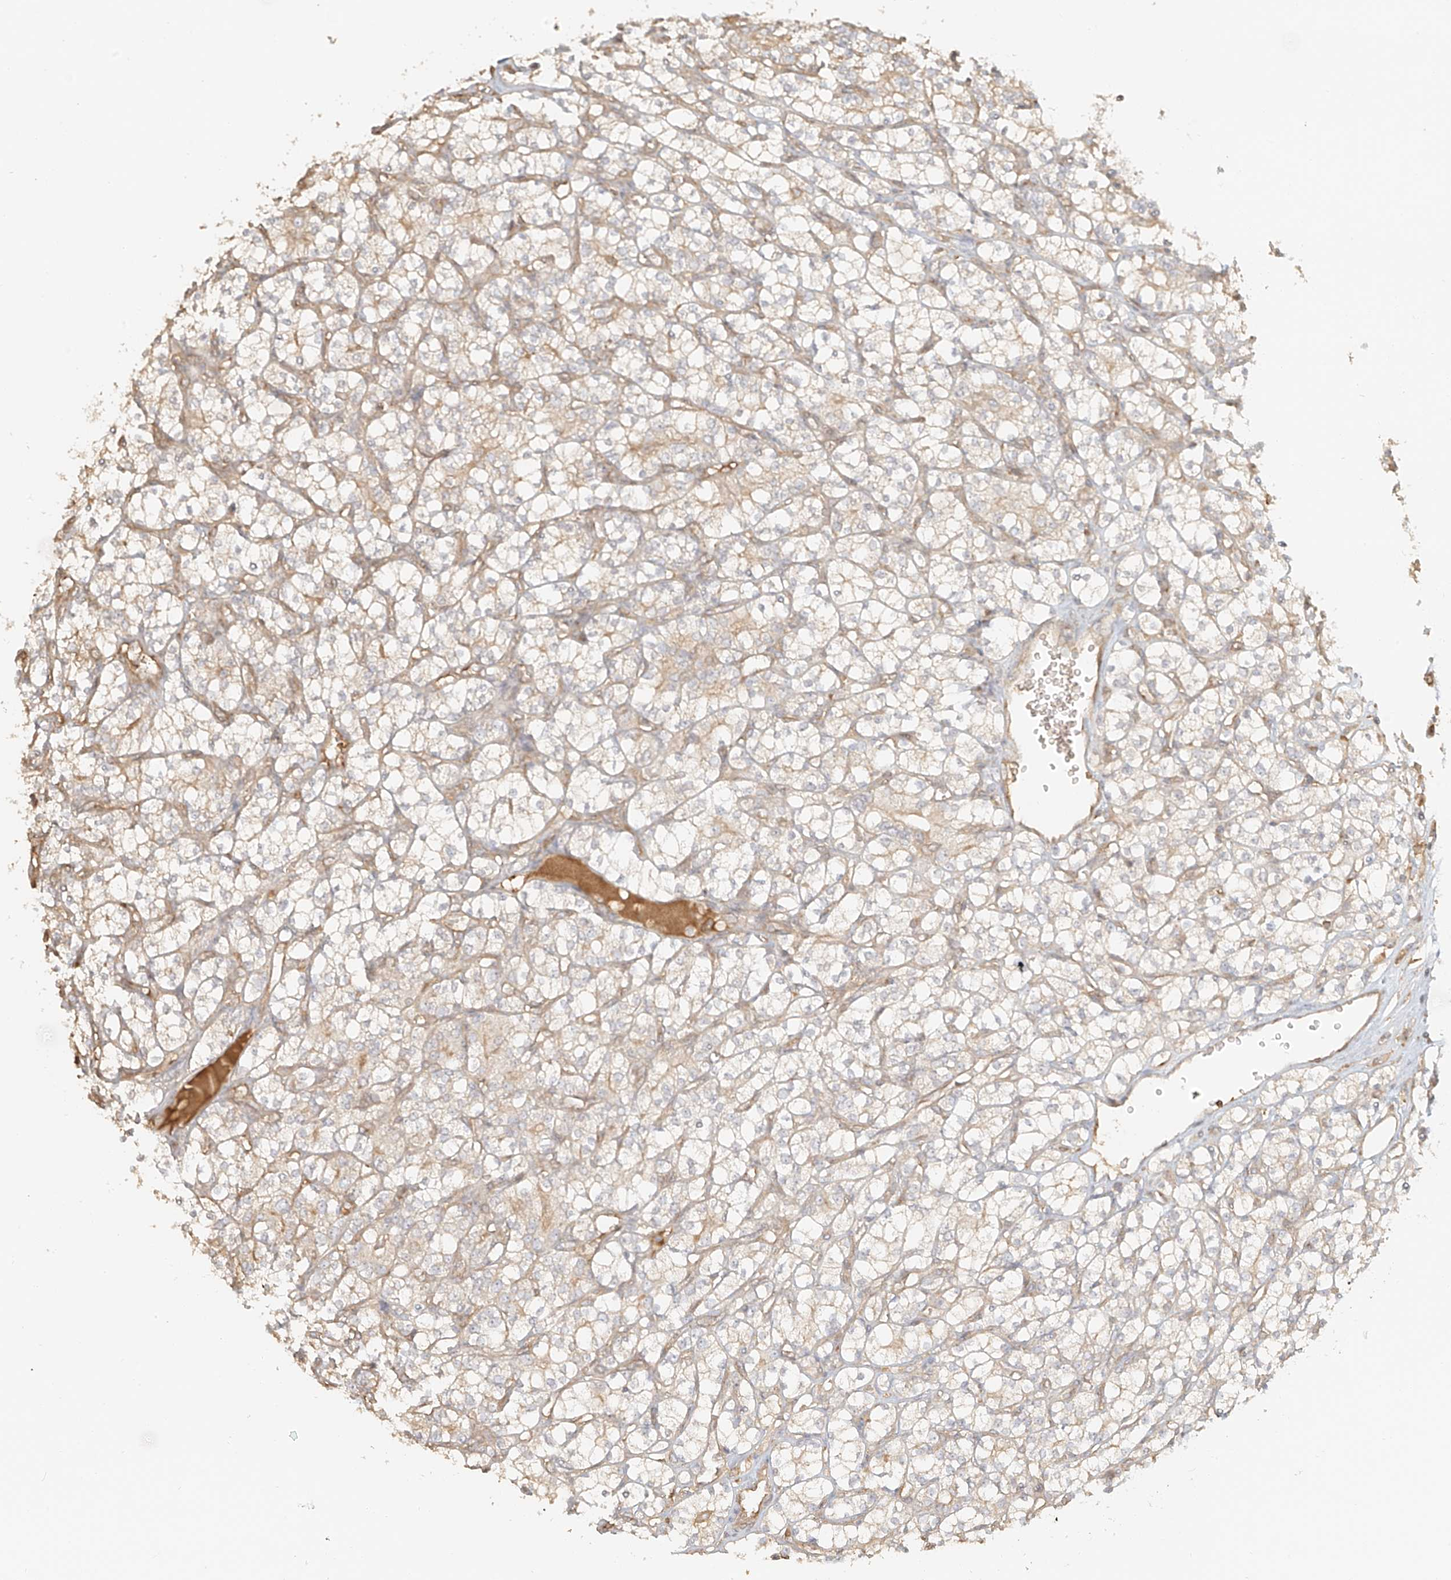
{"staining": {"intensity": "weak", "quantity": "25%-75%", "location": "cytoplasmic/membranous"}, "tissue": "renal cancer", "cell_type": "Tumor cells", "image_type": "cancer", "snomed": [{"axis": "morphology", "description": "Adenocarcinoma, NOS"}, {"axis": "topography", "description": "Kidney"}], "caption": "Renal adenocarcinoma tissue exhibits weak cytoplasmic/membranous expression in approximately 25%-75% of tumor cells, visualized by immunohistochemistry.", "gene": "UPK1B", "patient": {"sex": "male", "age": 77}}